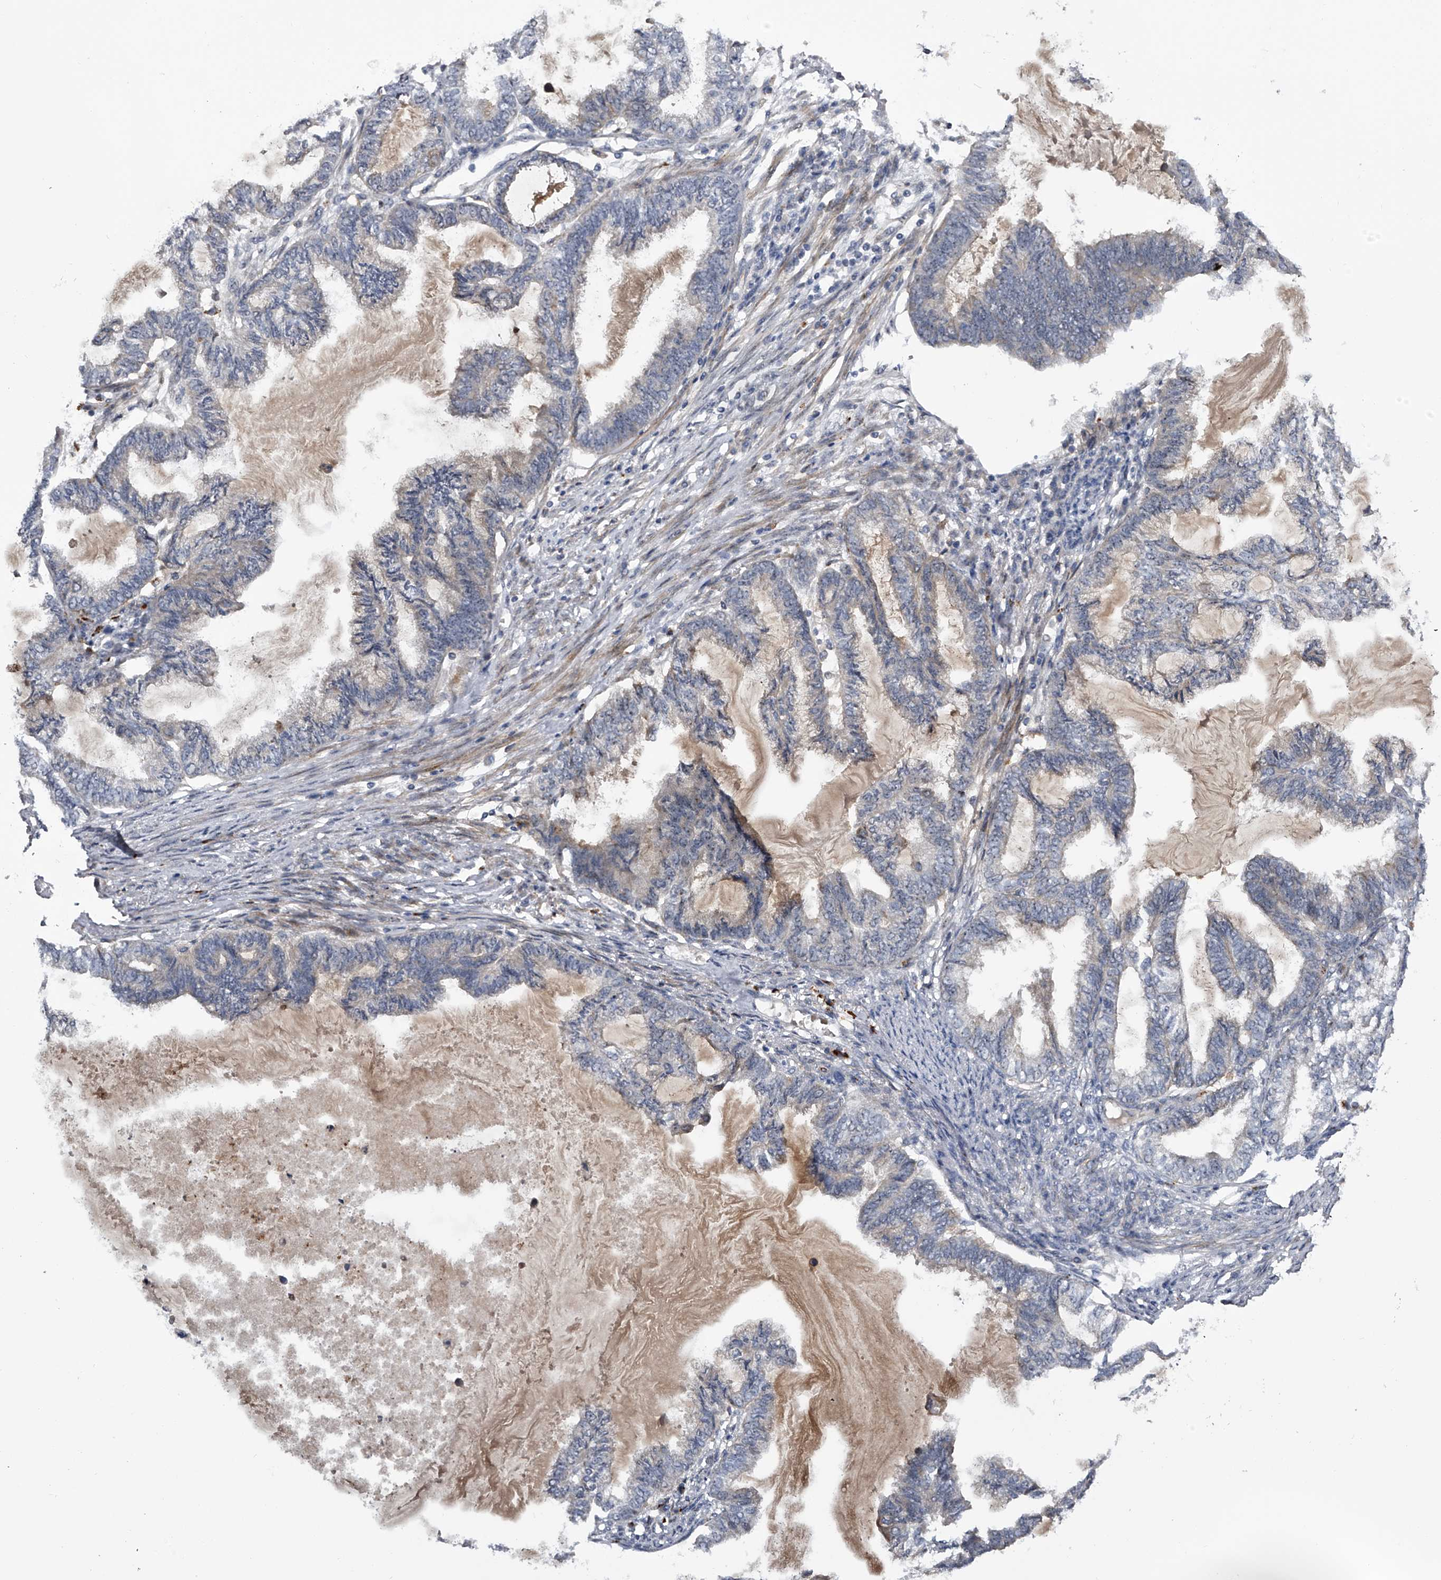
{"staining": {"intensity": "negative", "quantity": "none", "location": "none"}, "tissue": "endometrial cancer", "cell_type": "Tumor cells", "image_type": "cancer", "snomed": [{"axis": "morphology", "description": "Adenocarcinoma, NOS"}, {"axis": "topography", "description": "Endometrium"}], "caption": "The histopathology image reveals no significant expression in tumor cells of endometrial adenocarcinoma.", "gene": "MDN1", "patient": {"sex": "female", "age": 86}}